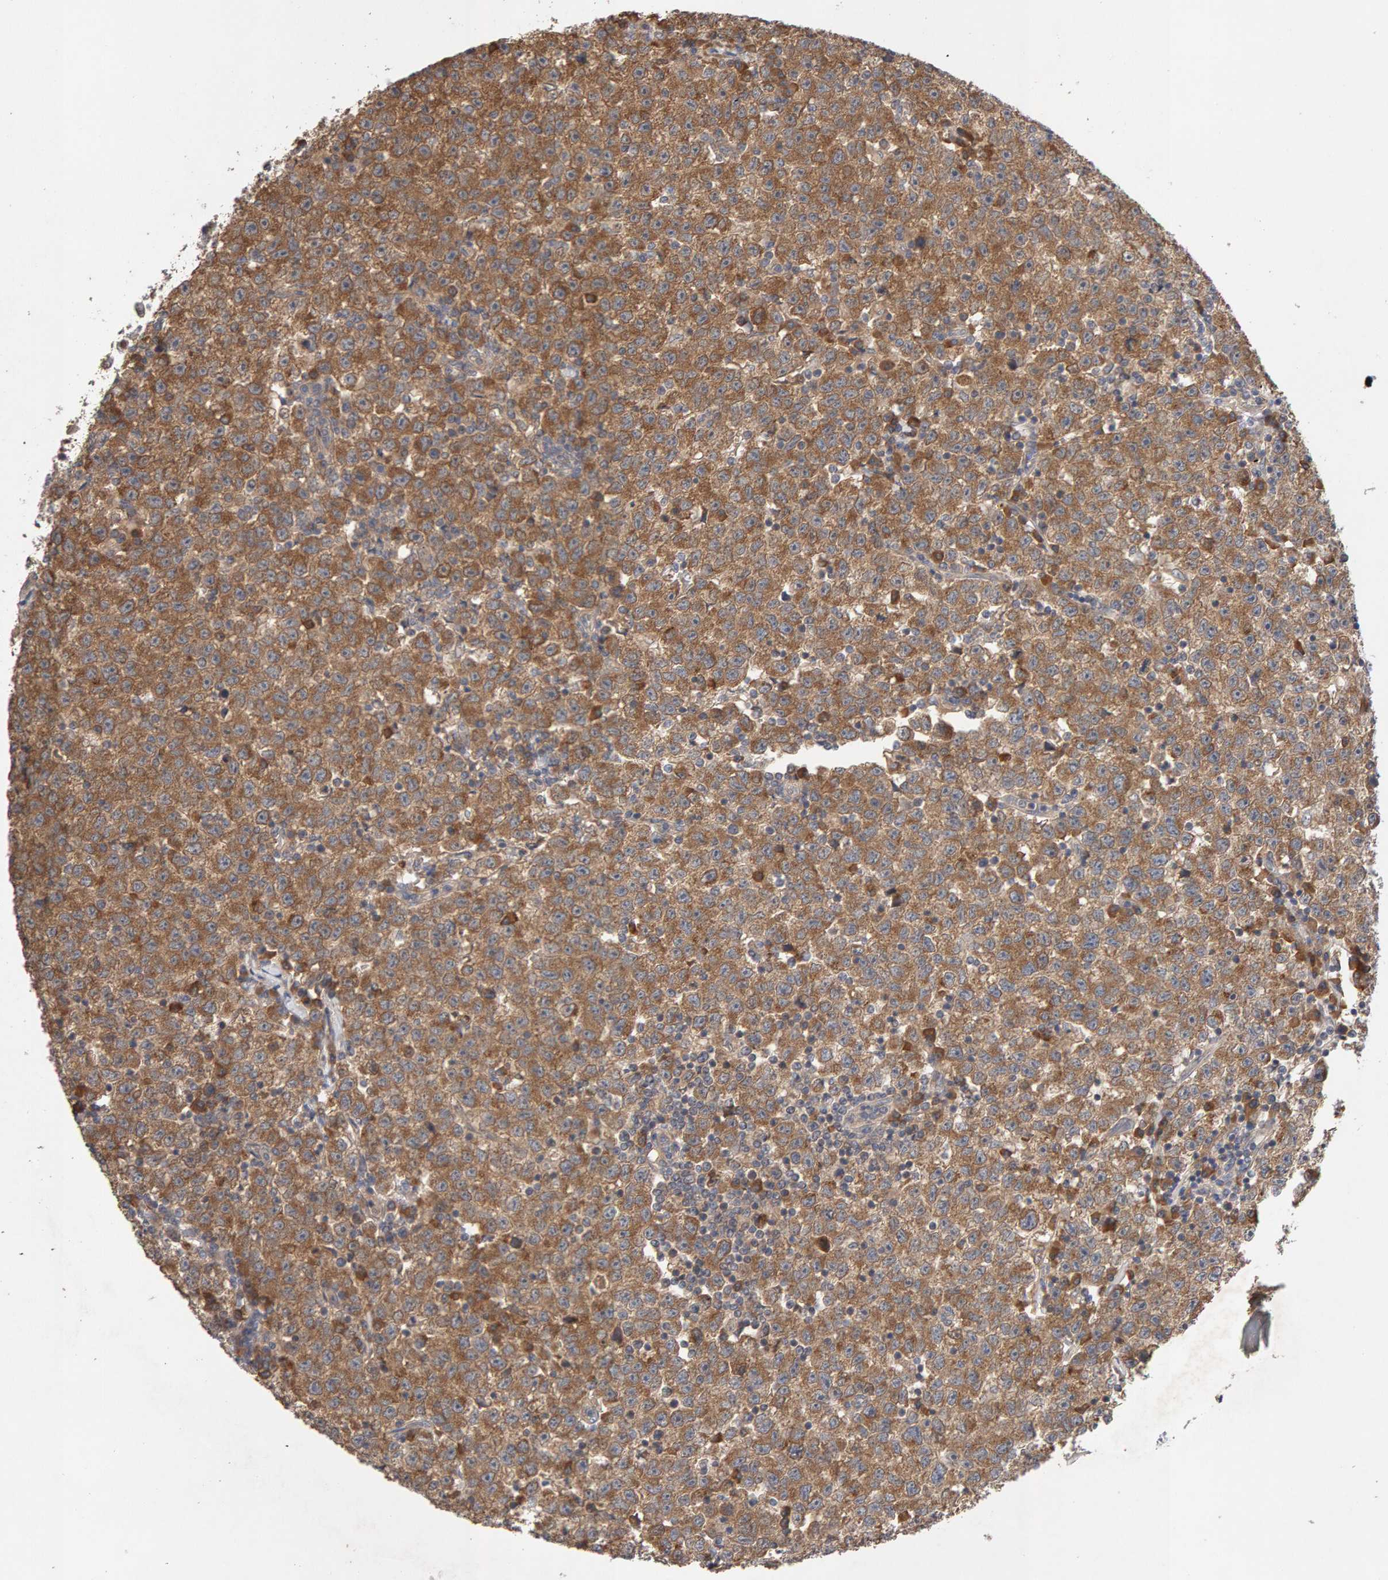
{"staining": {"intensity": "moderate", "quantity": ">75%", "location": "cytoplasmic/membranous"}, "tissue": "testis cancer", "cell_type": "Tumor cells", "image_type": "cancer", "snomed": [{"axis": "morphology", "description": "Seminoma, NOS"}, {"axis": "topography", "description": "Testis"}], "caption": "DAB immunohistochemical staining of human testis cancer (seminoma) displays moderate cytoplasmic/membranous protein positivity in about >75% of tumor cells.", "gene": "RNF19A", "patient": {"sex": "male", "age": 22}}